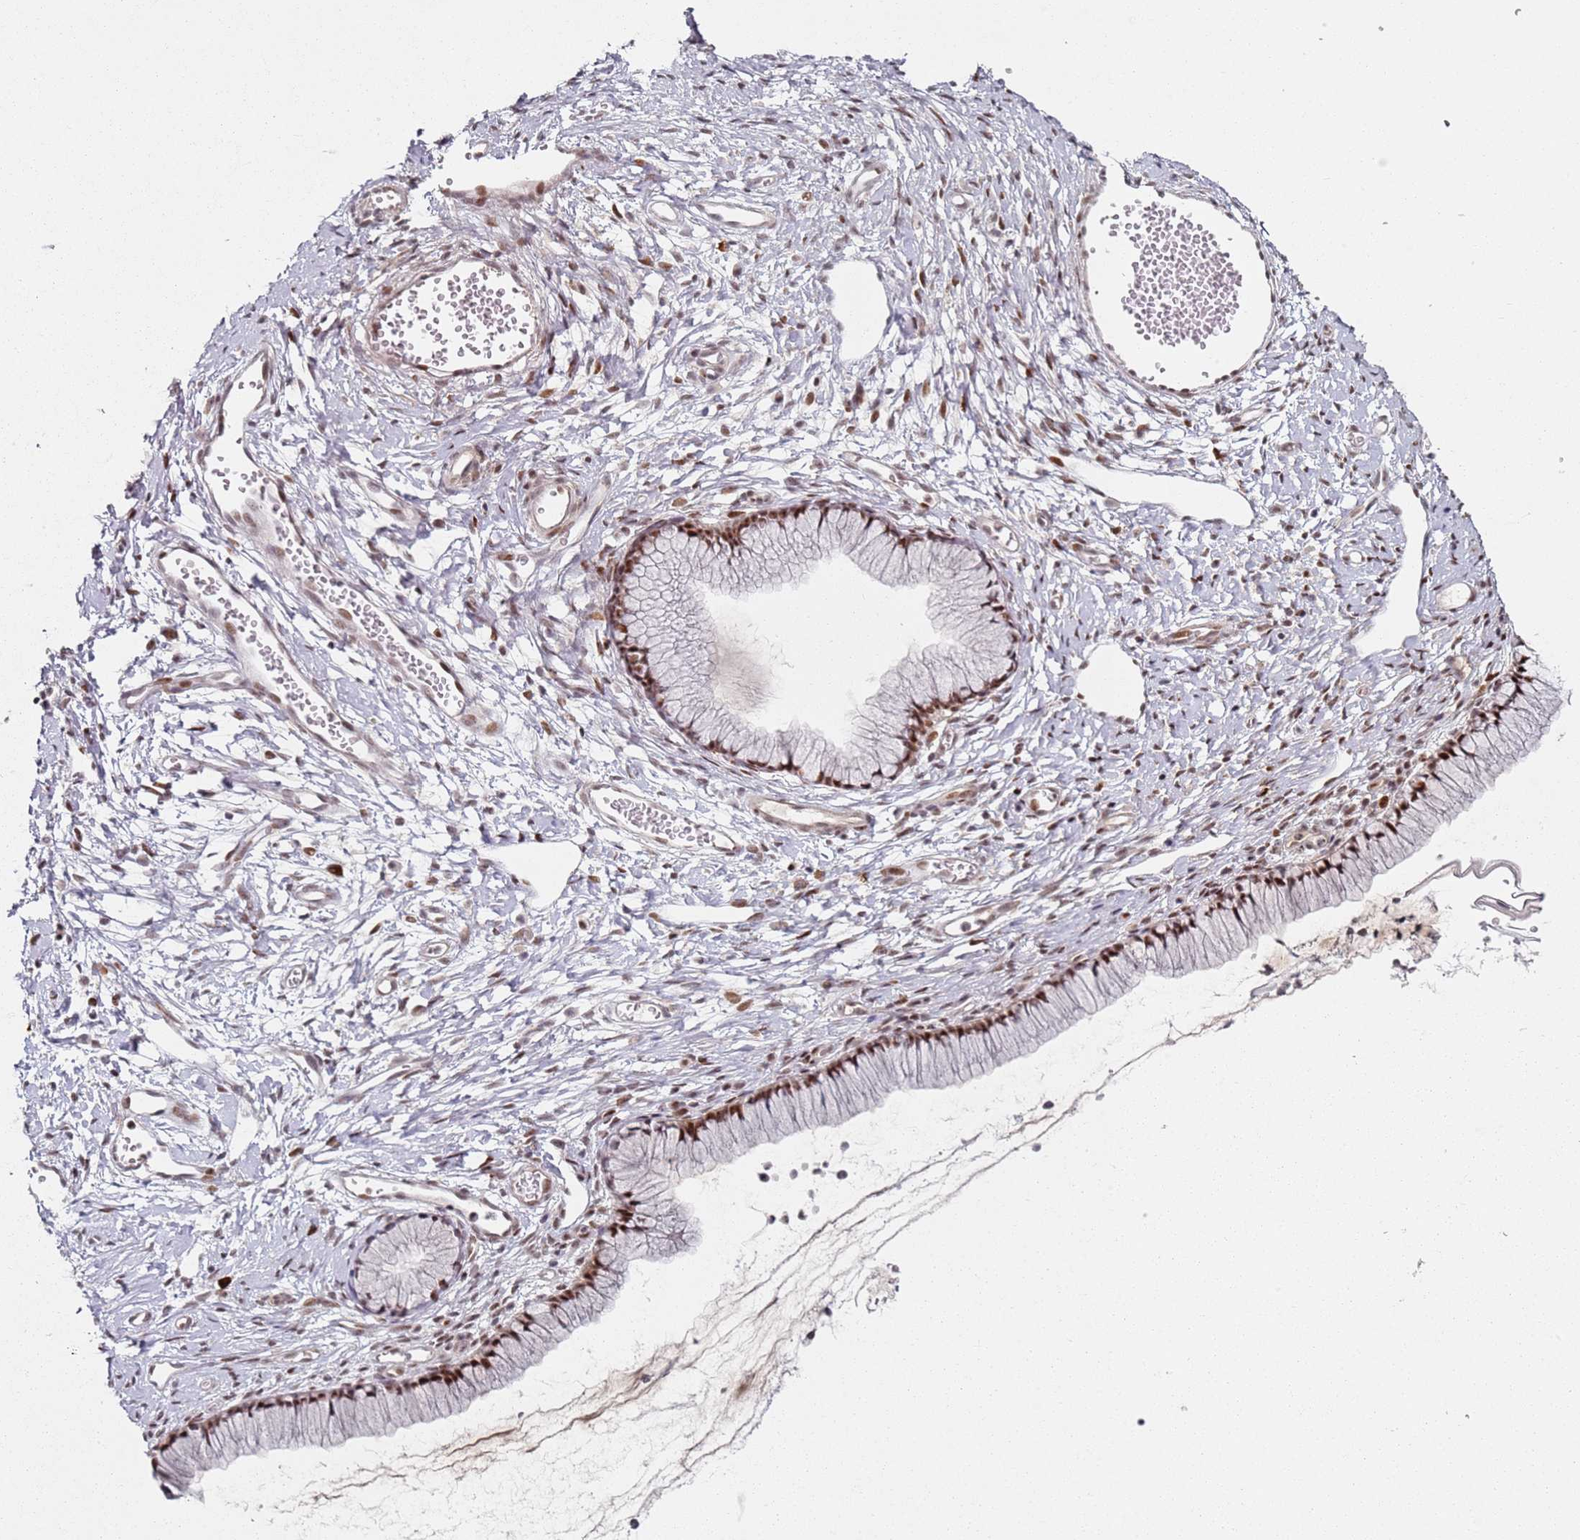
{"staining": {"intensity": "moderate", "quantity": "25%-75%", "location": "nuclear"}, "tissue": "cervix", "cell_type": "Glandular cells", "image_type": "normal", "snomed": [{"axis": "morphology", "description": "Normal tissue, NOS"}, {"axis": "topography", "description": "Cervix"}], "caption": "The histopathology image shows staining of benign cervix, revealing moderate nuclear protein expression (brown color) within glandular cells.", "gene": "ATF6B", "patient": {"sex": "female", "age": 40}}